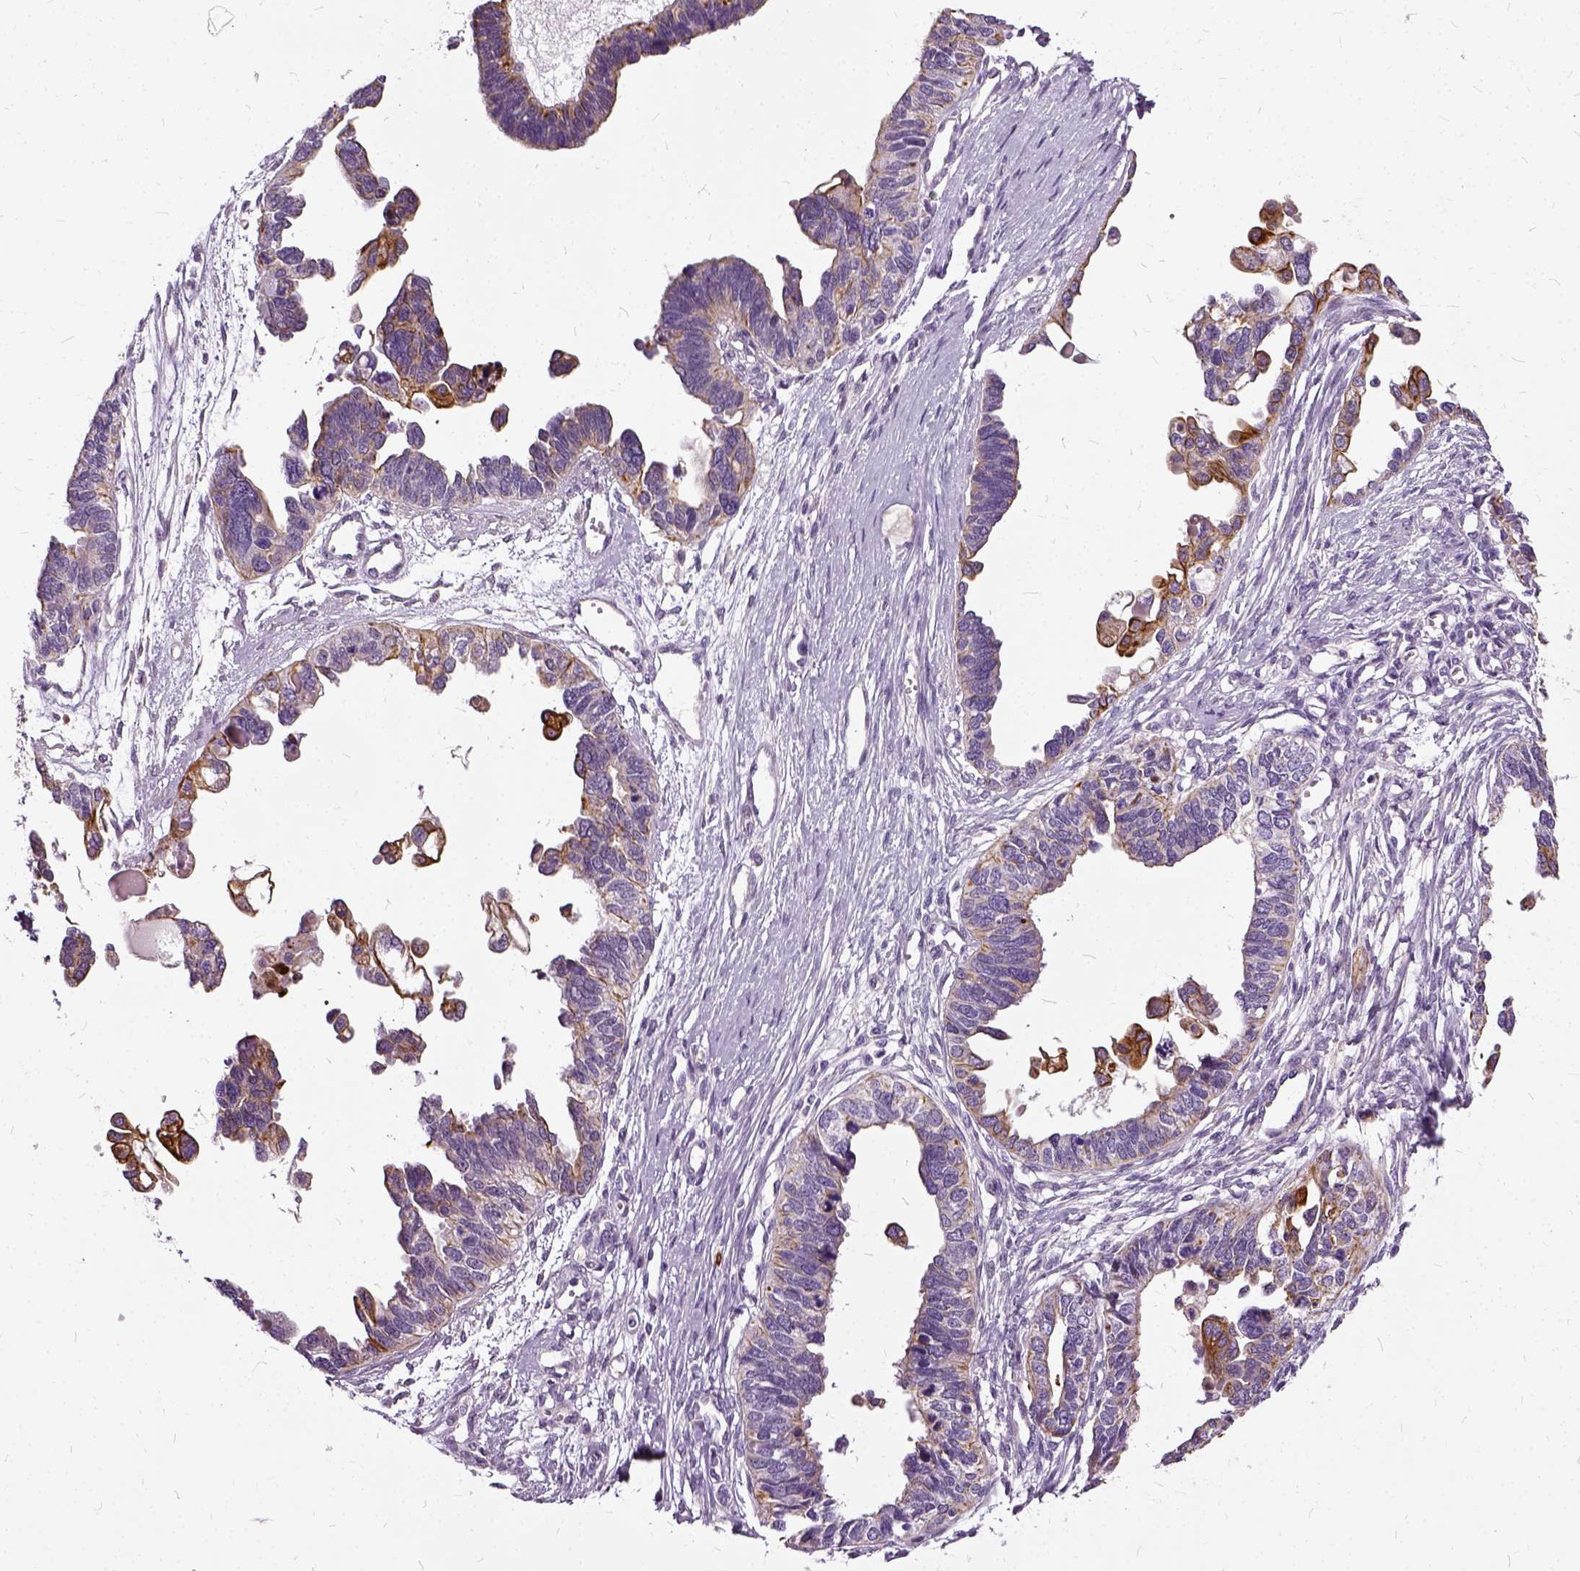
{"staining": {"intensity": "moderate", "quantity": "25%-75%", "location": "cytoplasmic/membranous"}, "tissue": "ovarian cancer", "cell_type": "Tumor cells", "image_type": "cancer", "snomed": [{"axis": "morphology", "description": "Cystadenocarcinoma, serous, NOS"}, {"axis": "topography", "description": "Ovary"}], "caption": "Immunohistochemical staining of human ovarian serous cystadenocarcinoma displays medium levels of moderate cytoplasmic/membranous protein staining in approximately 25%-75% of tumor cells. (DAB IHC with brightfield microscopy, high magnification).", "gene": "ILRUN", "patient": {"sex": "female", "age": 51}}